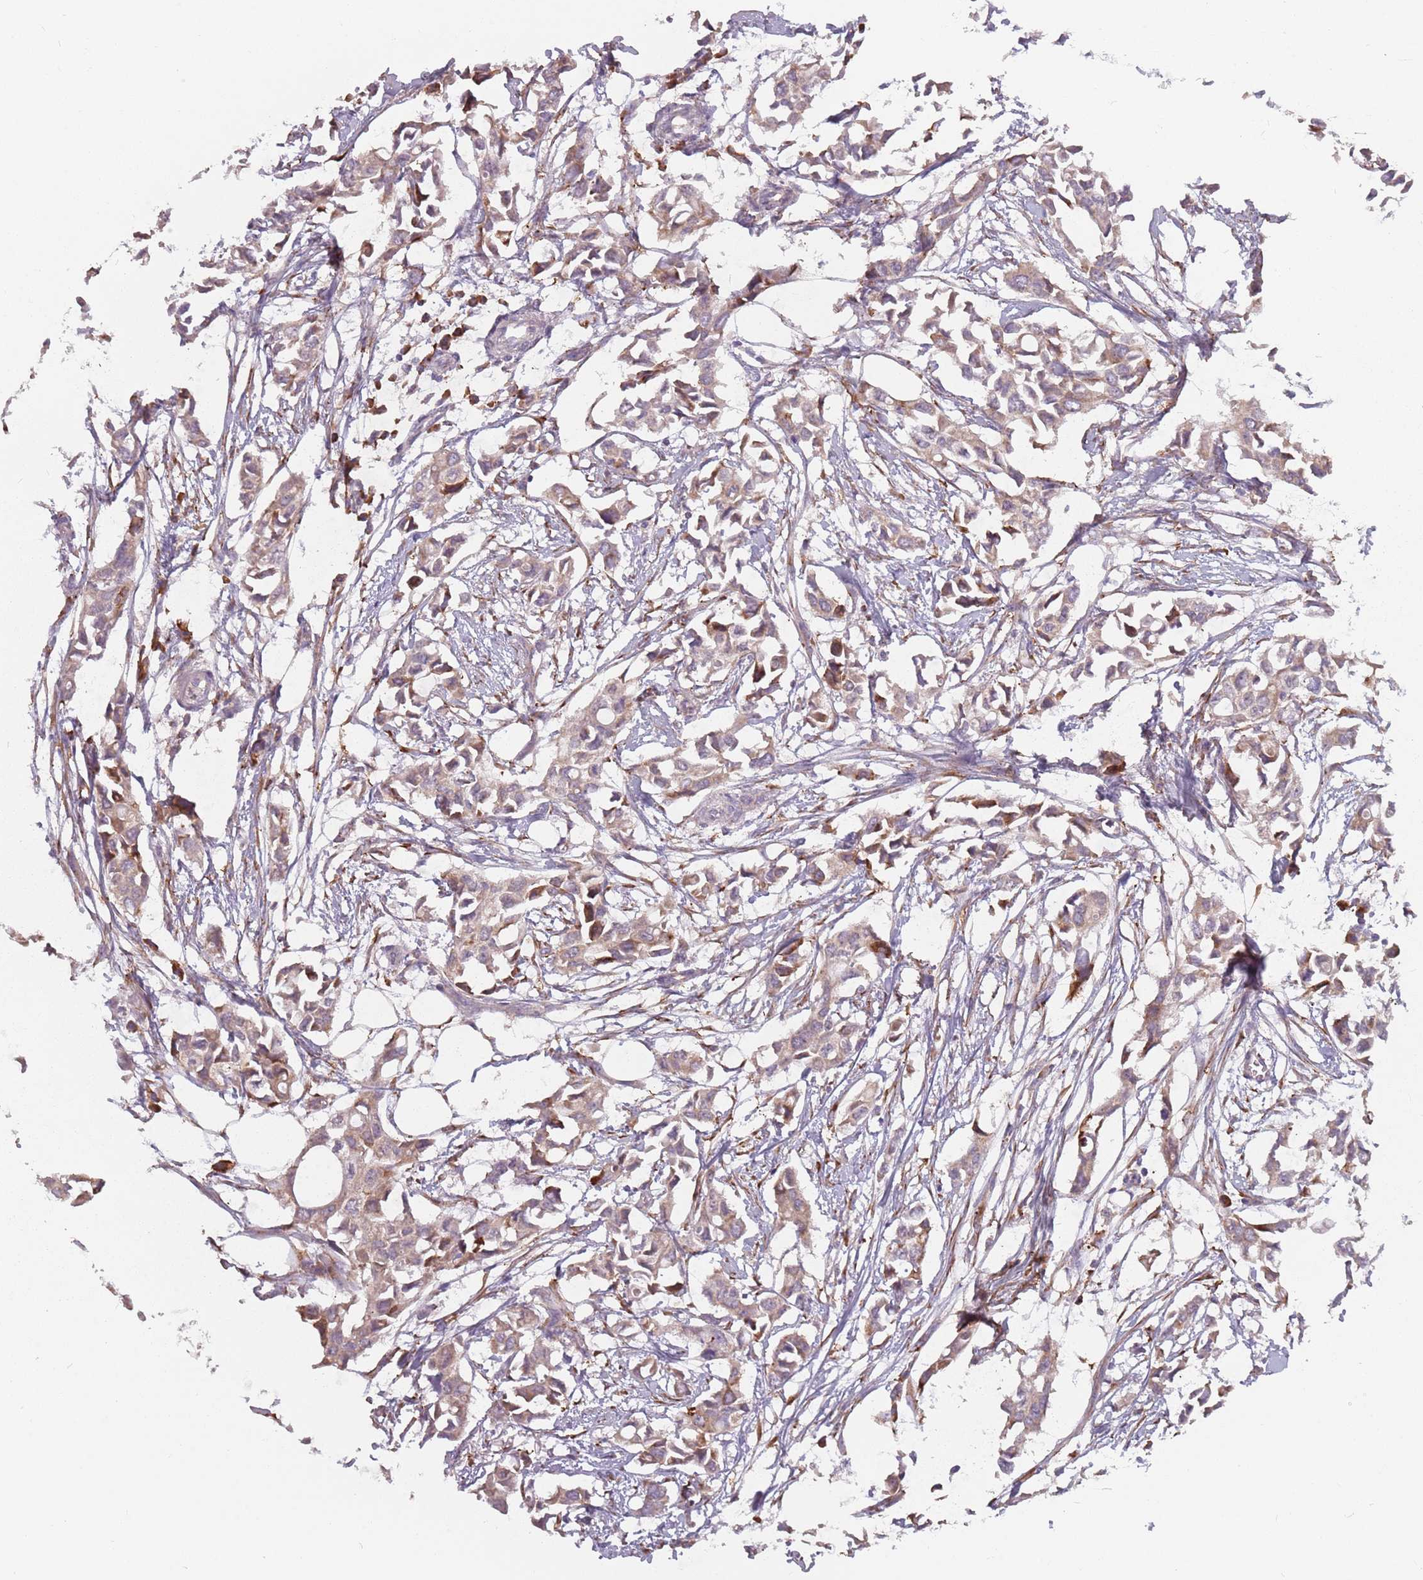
{"staining": {"intensity": "weak", "quantity": ">75%", "location": "cytoplasmic/membranous"}, "tissue": "breast cancer", "cell_type": "Tumor cells", "image_type": "cancer", "snomed": [{"axis": "morphology", "description": "Duct carcinoma"}, {"axis": "topography", "description": "Breast"}], "caption": "Immunohistochemical staining of breast infiltrating ductal carcinoma shows low levels of weak cytoplasmic/membranous protein positivity in about >75% of tumor cells. The staining was performed using DAB (3,3'-diaminobenzidine), with brown indicating positive protein expression. Nuclei are stained blue with hematoxylin.", "gene": "RPS9", "patient": {"sex": "female", "age": 41}}